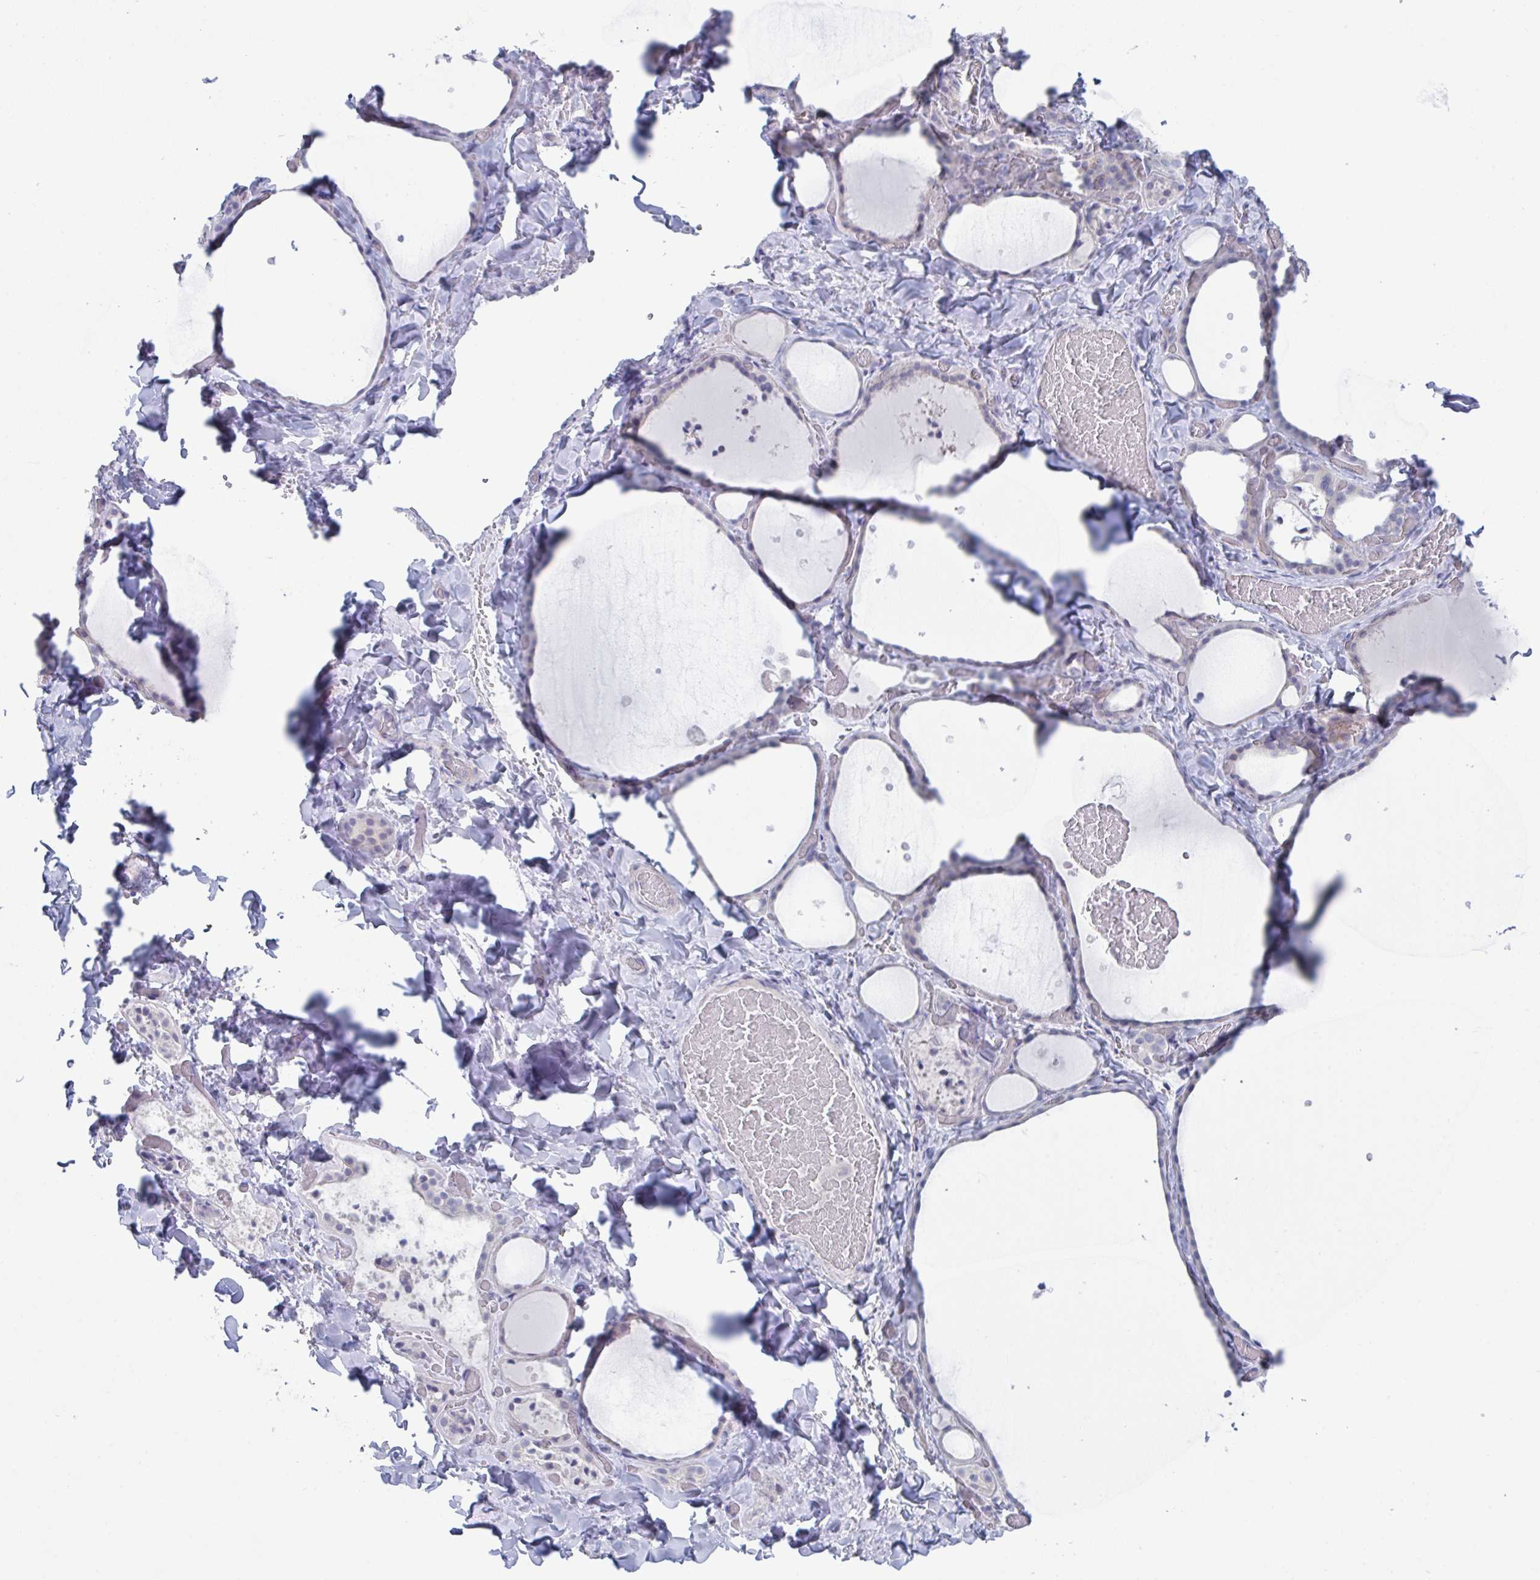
{"staining": {"intensity": "negative", "quantity": "none", "location": "none"}, "tissue": "thyroid gland", "cell_type": "Glandular cells", "image_type": "normal", "snomed": [{"axis": "morphology", "description": "Normal tissue, NOS"}, {"axis": "topography", "description": "Thyroid gland"}], "caption": "Histopathology image shows no significant protein staining in glandular cells of unremarkable thyroid gland. Nuclei are stained in blue.", "gene": "STK26", "patient": {"sex": "female", "age": 36}}